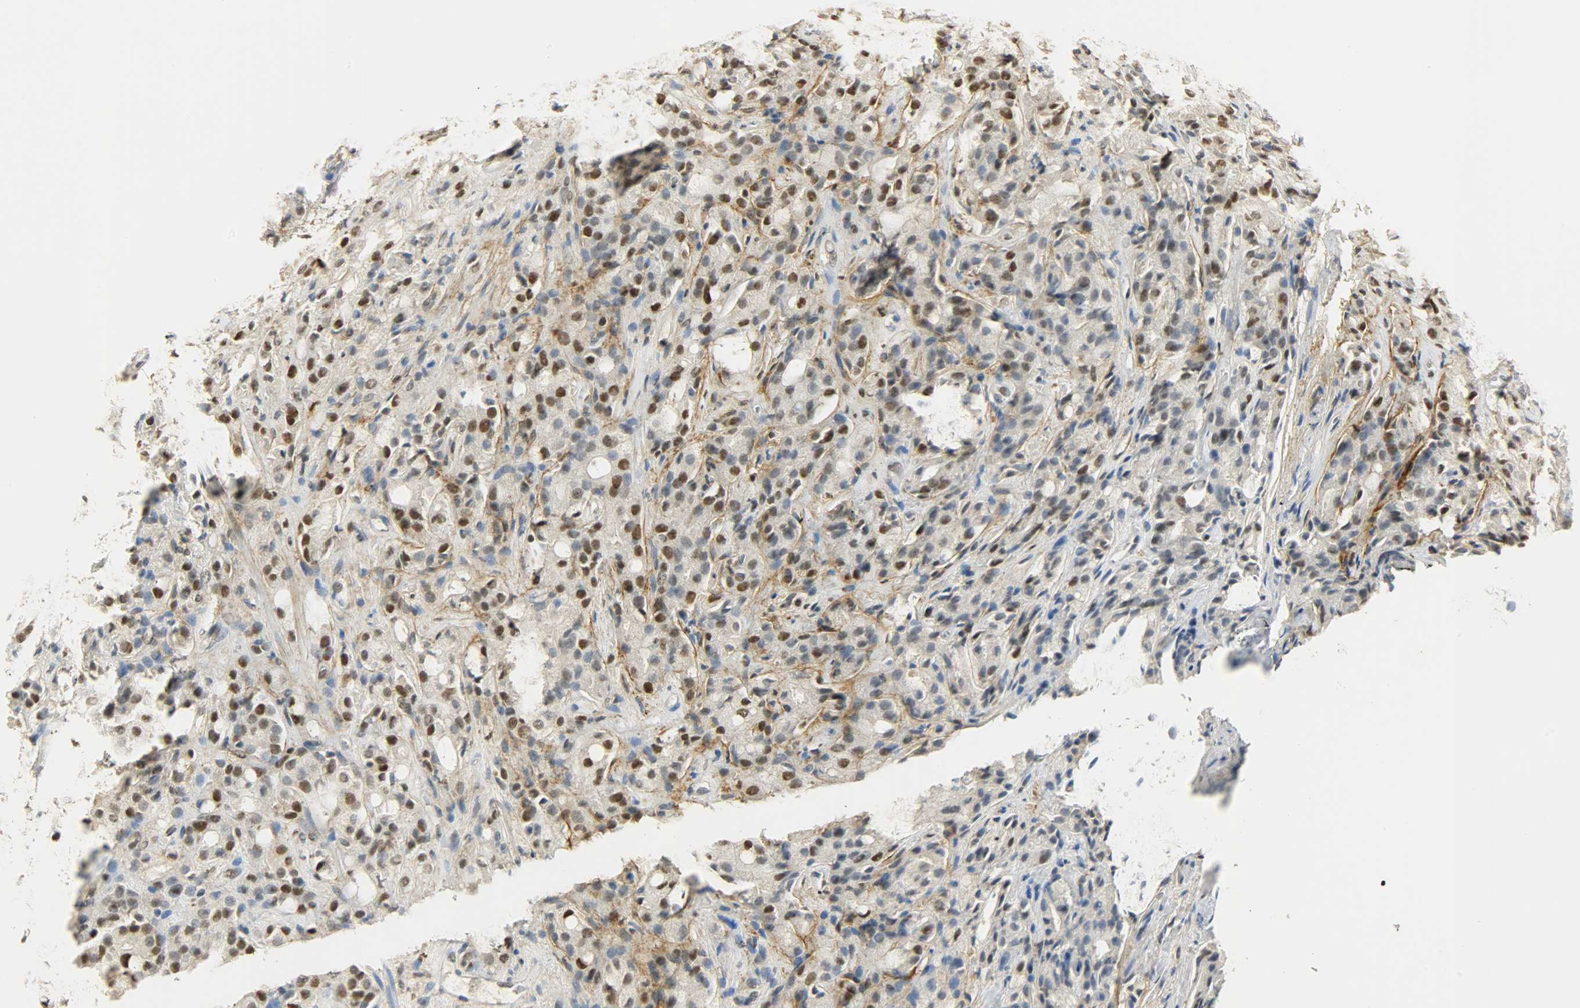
{"staining": {"intensity": "moderate", "quantity": ">75%", "location": "nuclear"}, "tissue": "prostate cancer", "cell_type": "Tumor cells", "image_type": "cancer", "snomed": [{"axis": "morphology", "description": "Adenocarcinoma, High grade"}, {"axis": "topography", "description": "Prostate"}], "caption": "Tumor cells demonstrate medium levels of moderate nuclear expression in approximately >75% of cells in human prostate high-grade adenocarcinoma. (DAB IHC with brightfield microscopy, high magnification).", "gene": "NGFR", "patient": {"sex": "male", "age": 72}}